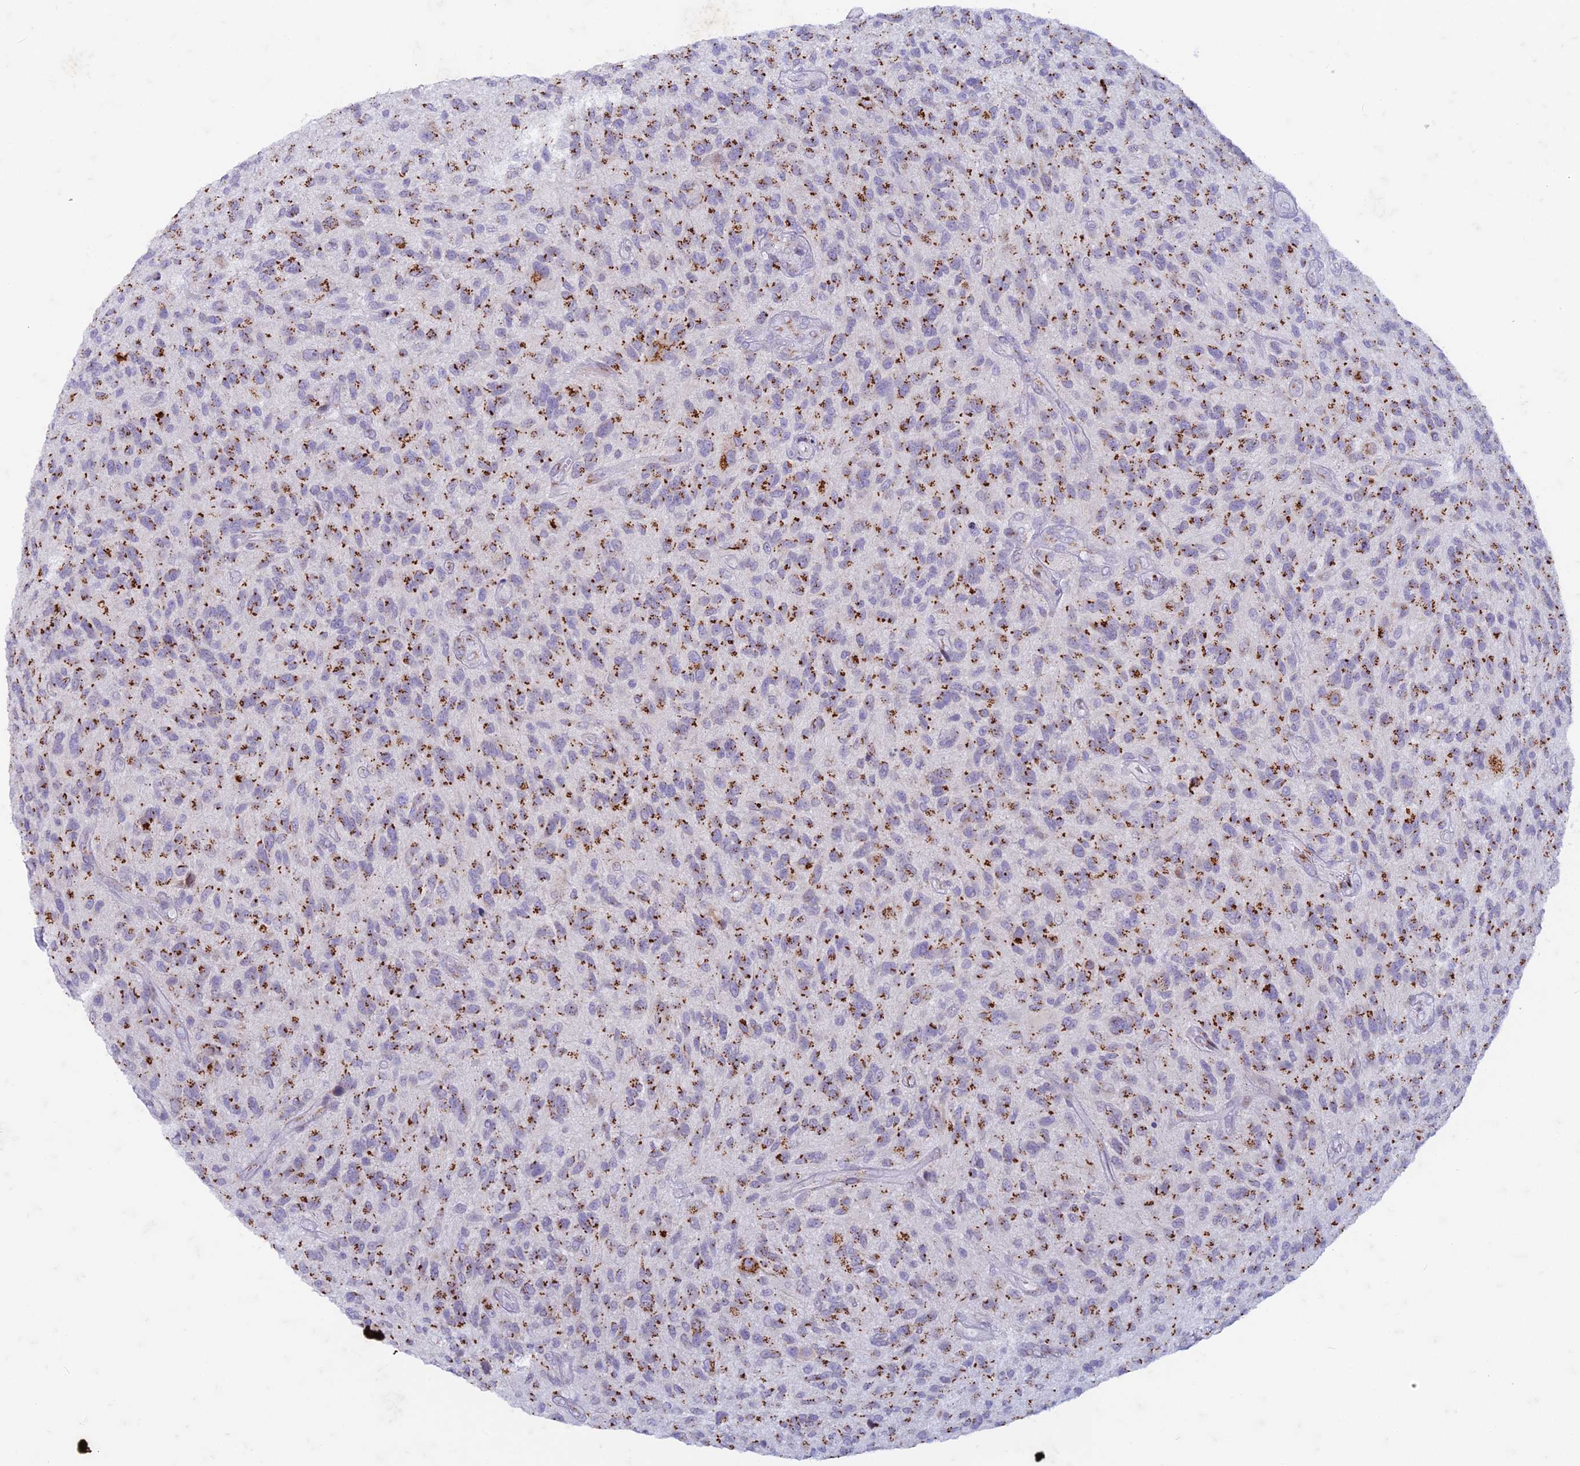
{"staining": {"intensity": "strong", "quantity": ">75%", "location": "cytoplasmic/membranous"}, "tissue": "glioma", "cell_type": "Tumor cells", "image_type": "cancer", "snomed": [{"axis": "morphology", "description": "Glioma, malignant, High grade"}, {"axis": "topography", "description": "Brain"}], "caption": "High-power microscopy captured an immunohistochemistry photomicrograph of high-grade glioma (malignant), revealing strong cytoplasmic/membranous positivity in approximately >75% of tumor cells.", "gene": "FAM3C", "patient": {"sex": "male", "age": 47}}